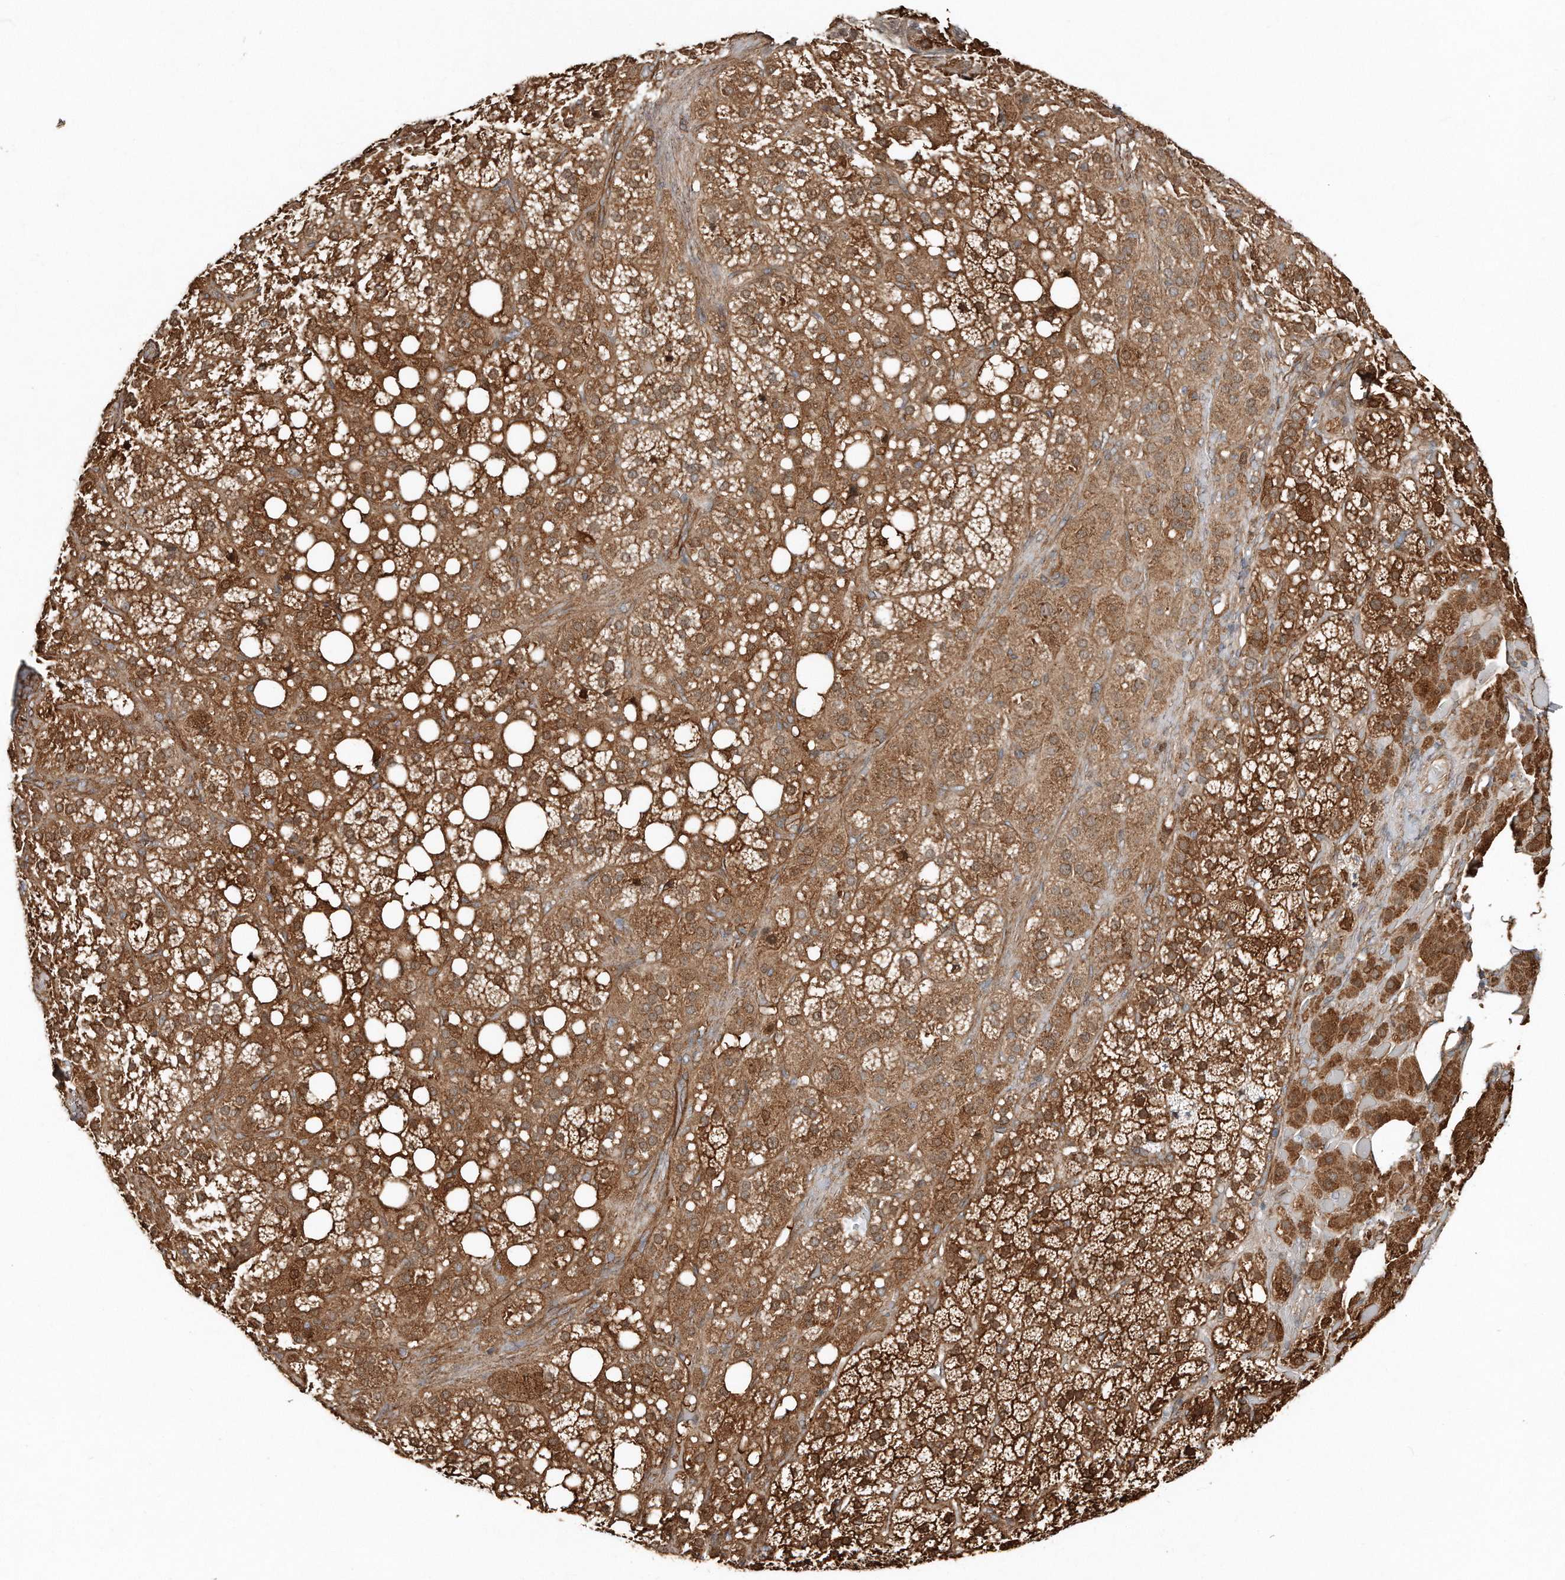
{"staining": {"intensity": "strong", "quantity": ">75%", "location": "cytoplasmic/membranous"}, "tissue": "adrenal gland", "cell_type": "Glandular cells", "image_type": "normal", "snomed": [{"axis": "morphology", "description": "Normal tissue, NOS"}, {"axis": "topography", "description": "Adrenal gland"}], "caption": "IHC micrograph of unremarkable adrenal gland: human adrenal gland stained using IHC shows high levels of strong protein expression localized specifically in the cytoplasmic/membranous of glandular cells, appearing as a cytoplasmic/membranous brown color.", "gene": "SNAP47", "patient": {"sex": "female", "age": 59}}